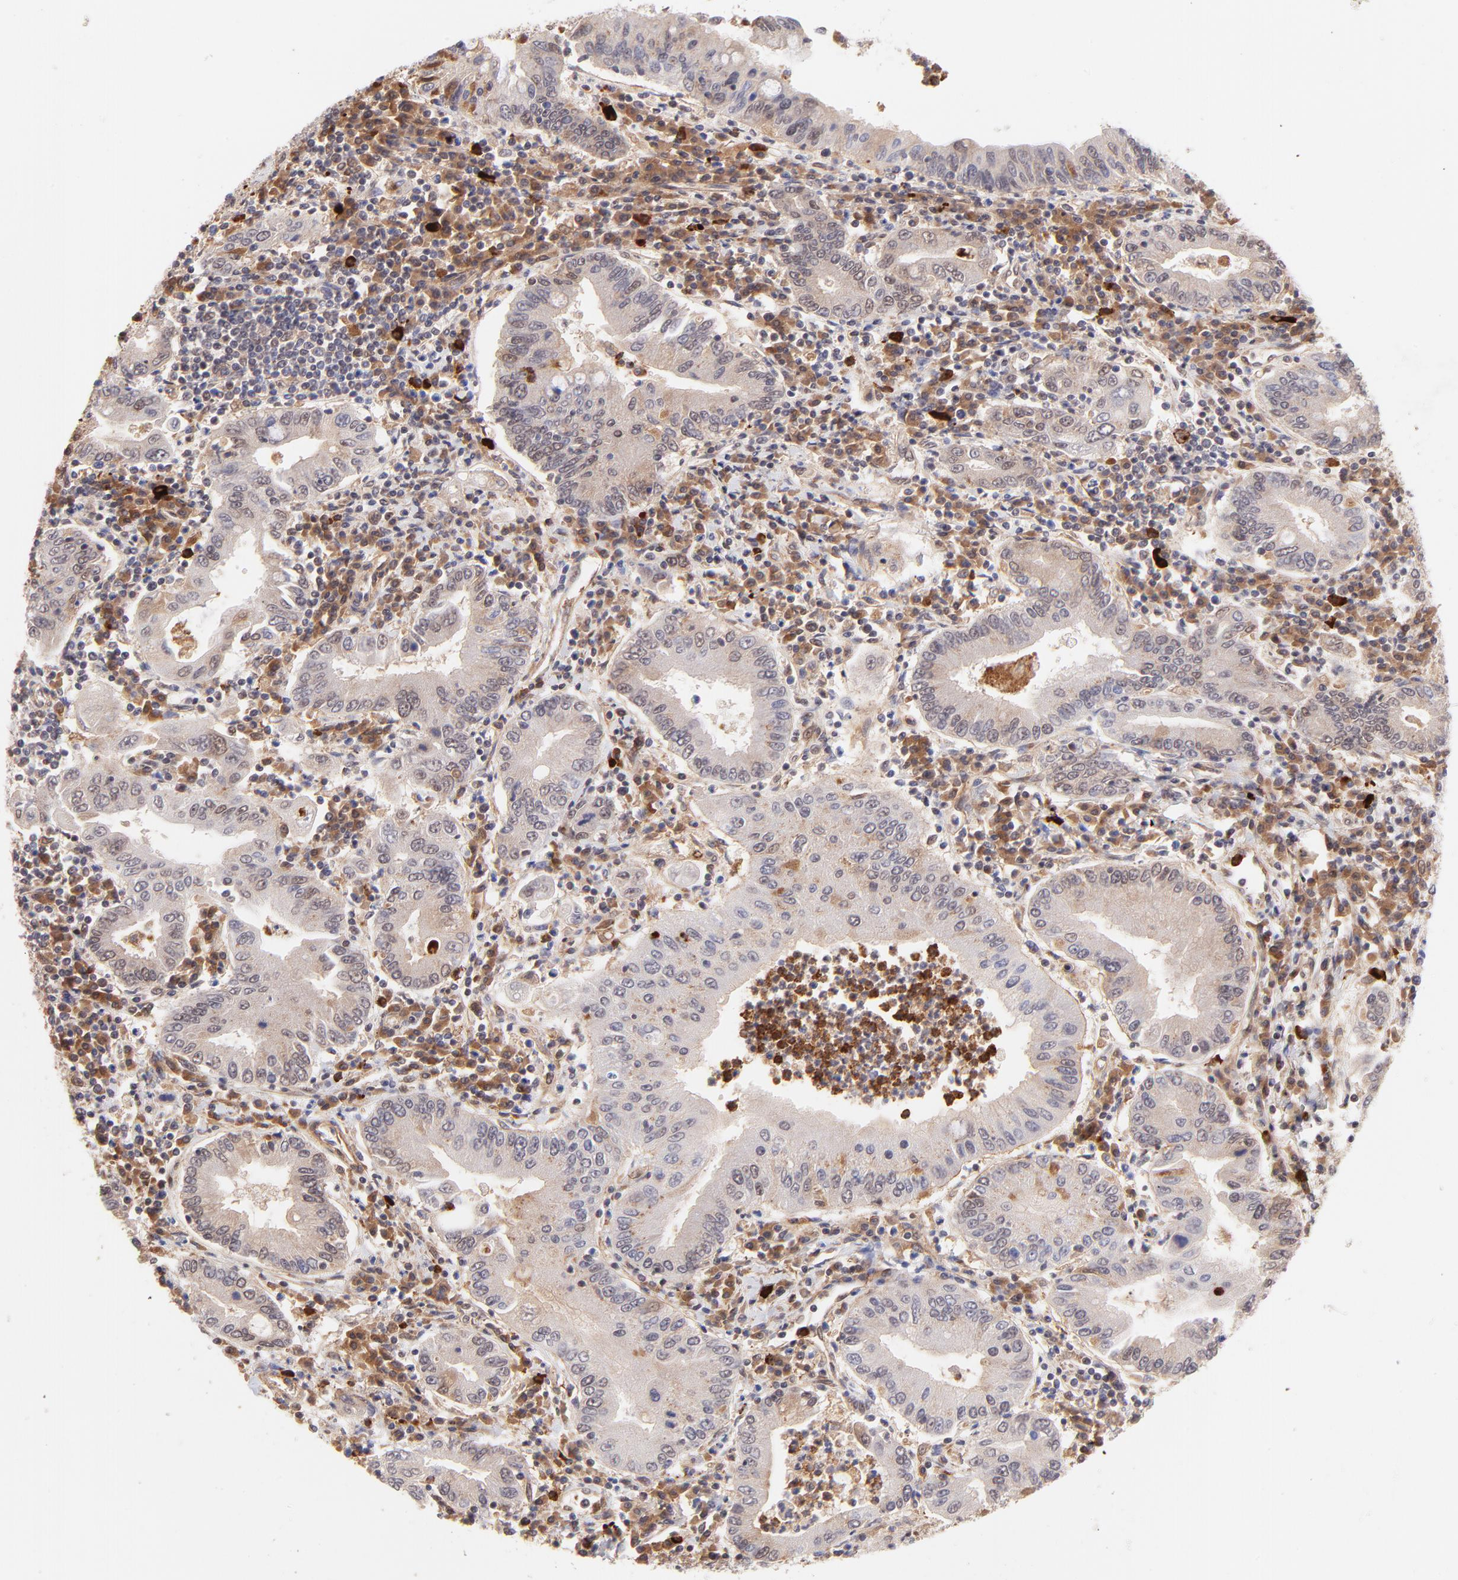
{"staining": {"intensity": "weak", "quantity": "<25%", "location": "nuclear"}, "tissue": "stomach cancer", "cell_type": "Tumor cells", "image_type": "cancer", "snomed": [{"axis": "morphology", "description": "Normal tissue, NOS"}, {"axis": "morphology", "description": "Adenocarcinoma, NOS"}, {"axis": "topography", "description": "Esophagus"}, {"axis": "topography", "description": "Stomach, upper"}, {"axis": "topography", "description": "Peripheral nerve tissue"}], "caption": "An image of stomach cancer stained for a protein shows no brown staining in tumor cells.", "gene": "MED12", "patient": {"sex": "male", "age": 62}}